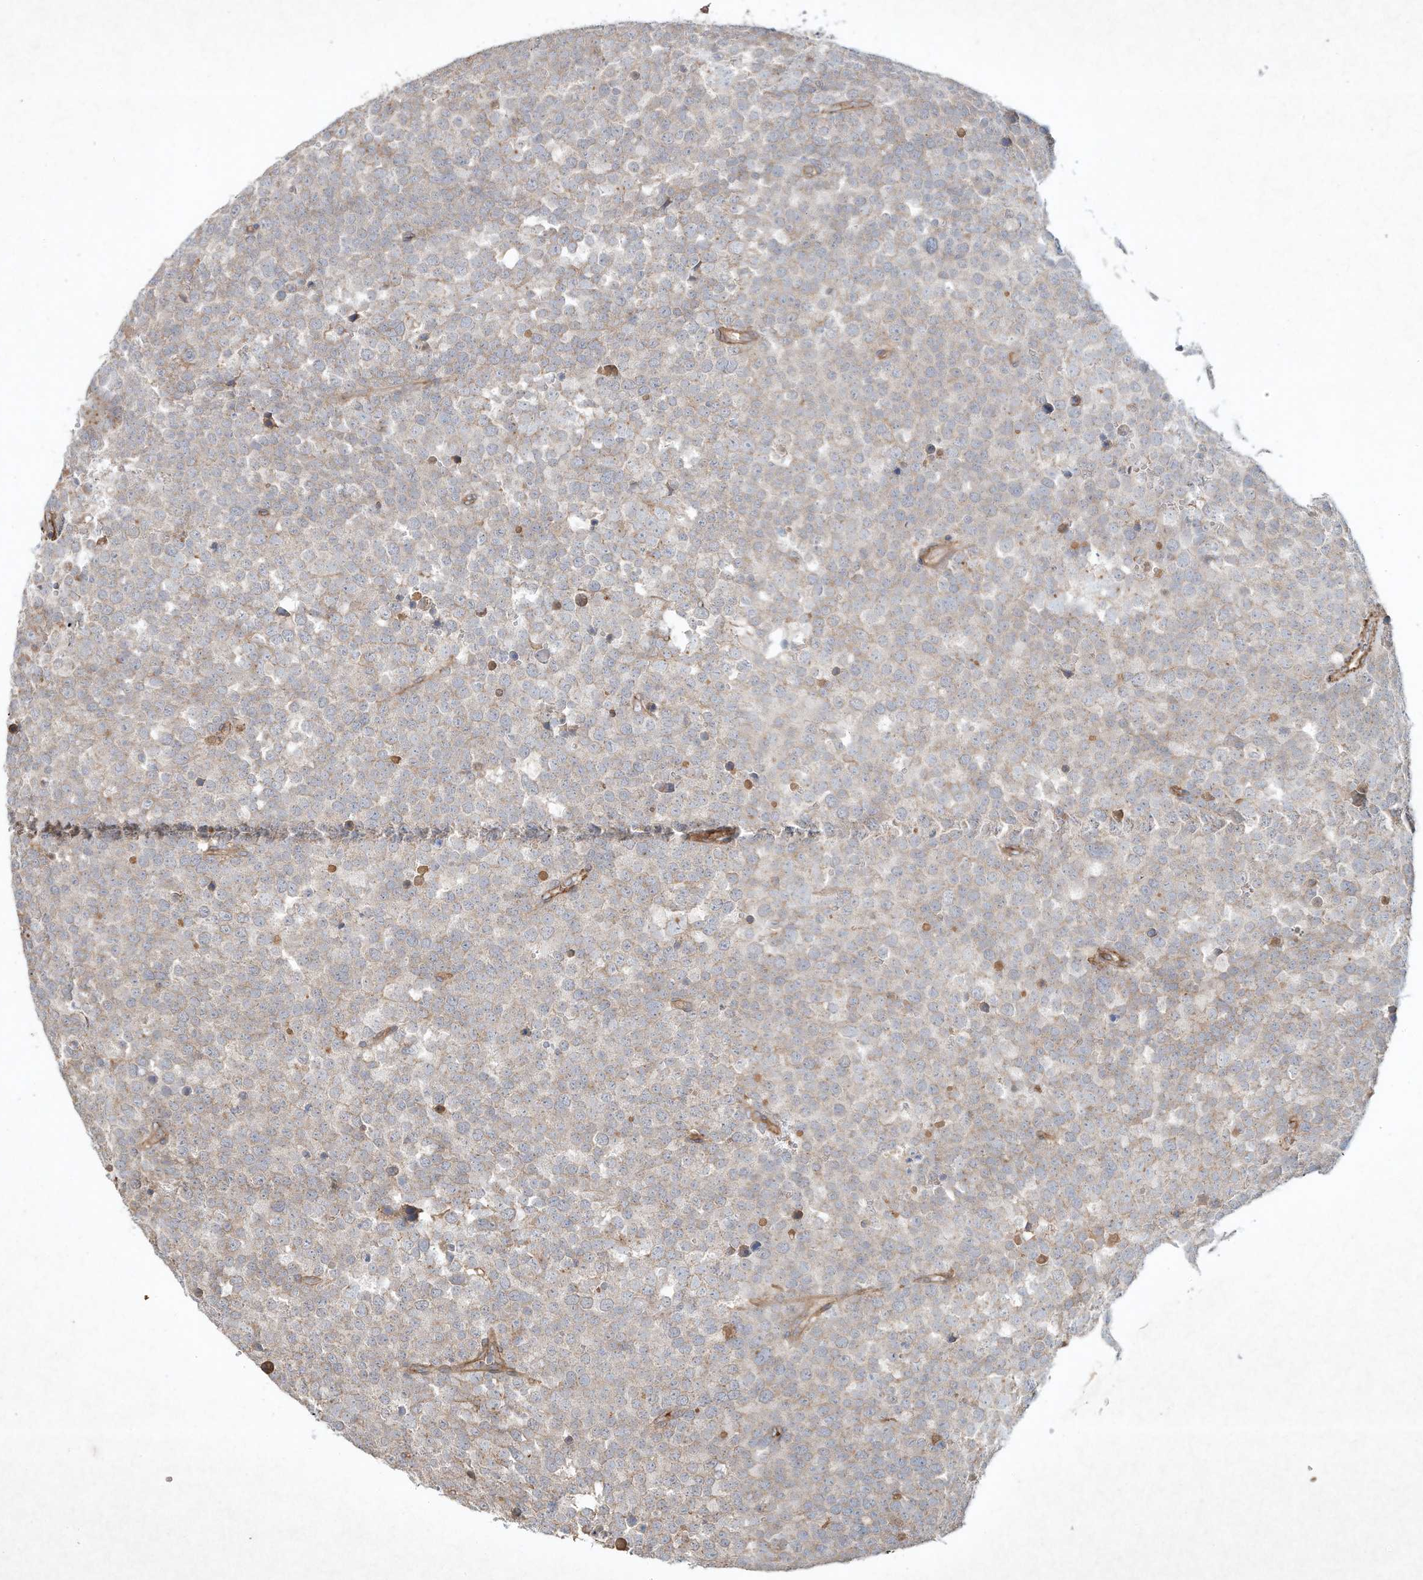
{"staining": {"intensity": "weak", "quantity": "25%-75%", "location": "cytoplasmic/membranous"}, "tissue": "testis cancer", "cell_type": "Tumor cells", "image_type": "cancer", "snomed": [{"axis": "morphology", "description": "Seminoma, NOS"}, {"axis": "topography", "description": "Testis"}], "caption": "DAB immunohistochemical staining of human testis cancer (seminoma) displays weak cytoplasmic/membranous protein expression in about 25%-75% of tumor cells. Using DAB (3,3'-diaminobenzidine) (brown) and hematoxylin (blue) stains, captured at high magnification using brightfield microscopy.", "gene": "HTR5A", "patient": {"sex": "male", "age": 71}}